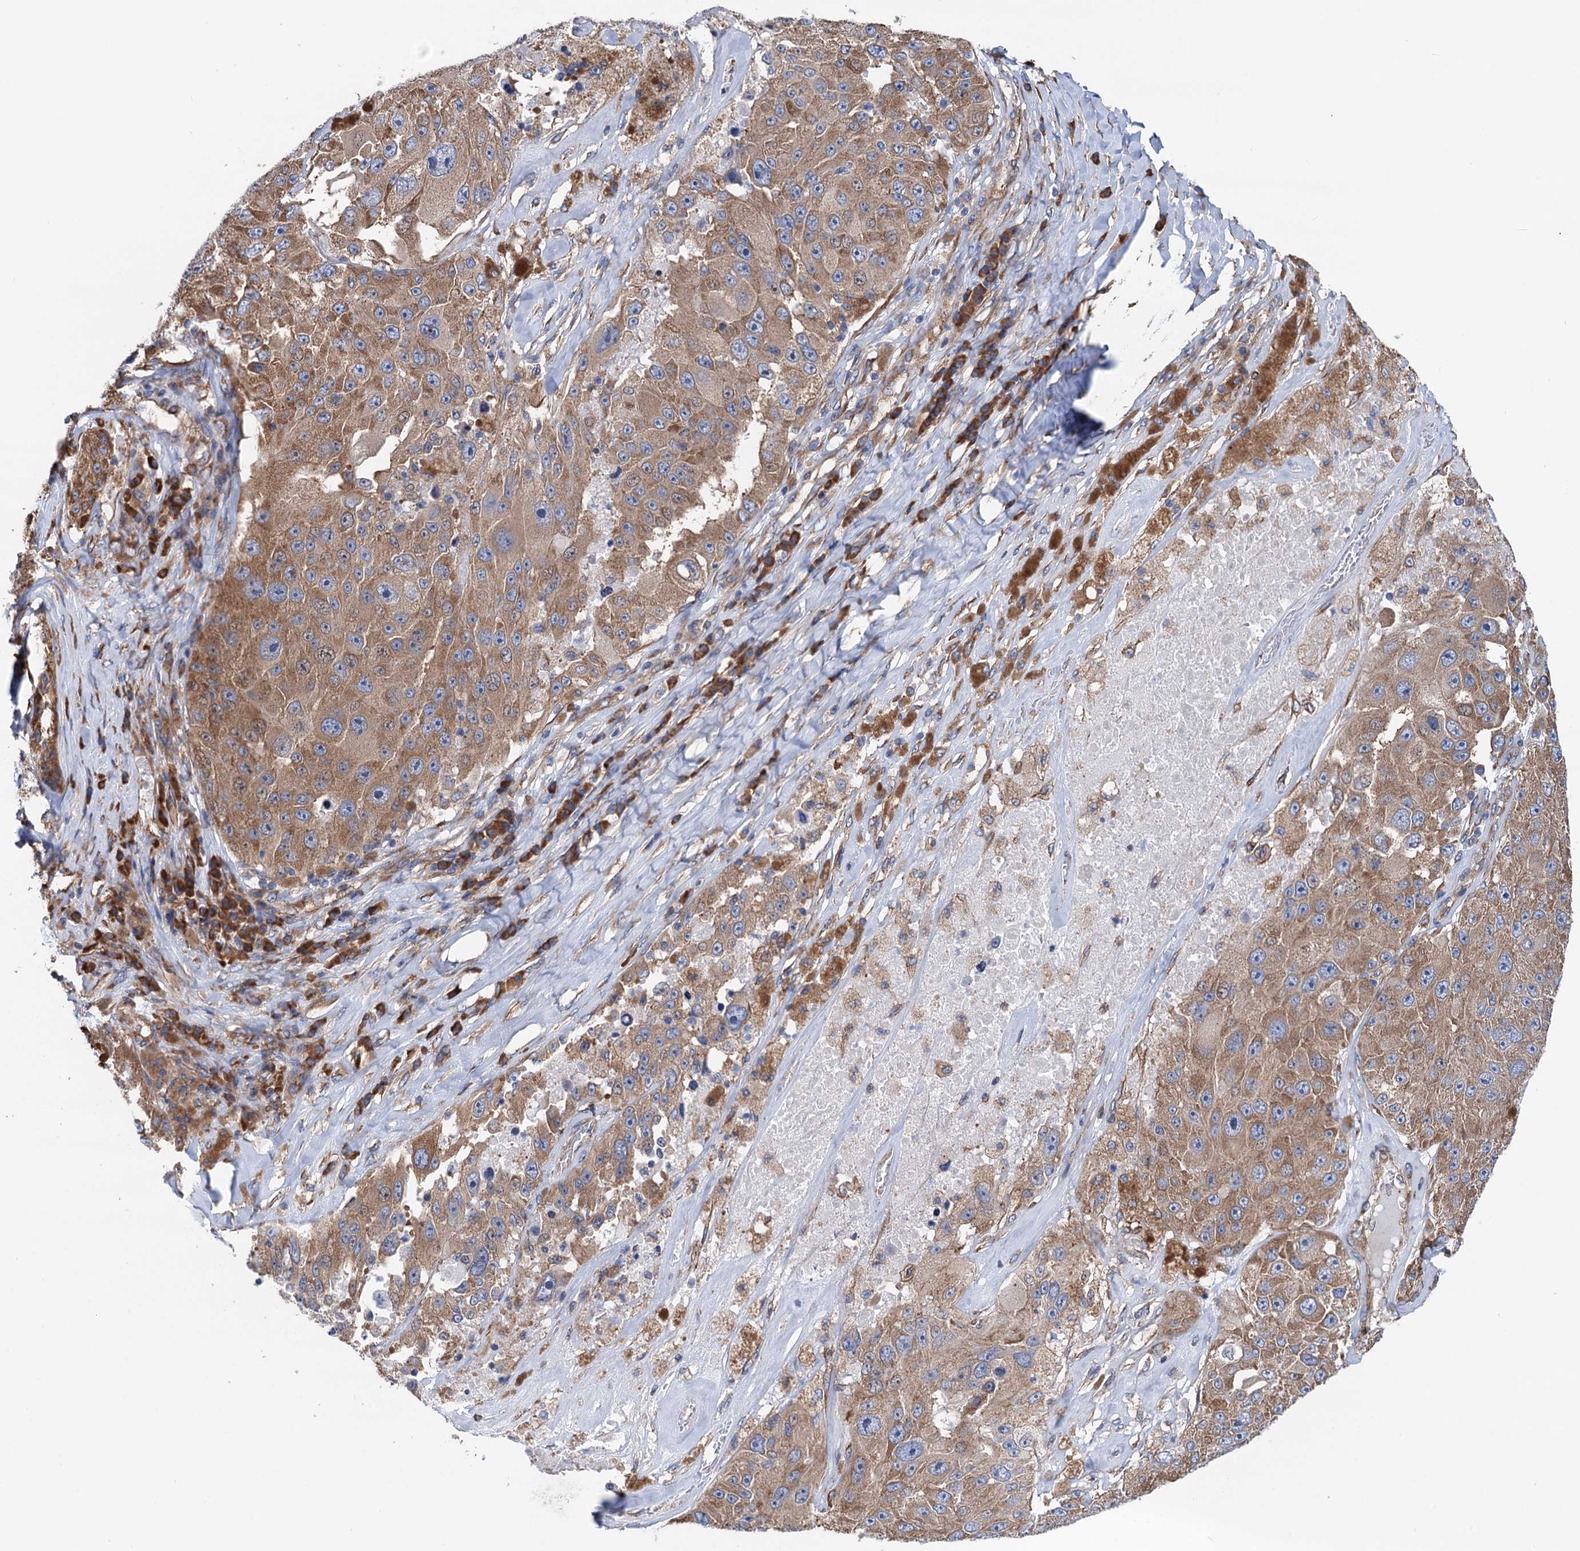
{"staining": {"intensity": "moderate", "quantity": ">75%", "location": "cytoplasmic/membranous"}, "tissue": "melanoma", "cell_type": "Tumor cells", "image_type": "cancer", "snomed": [{"axis": "morphology", "description": "Malignant melanoma, Metastatic site"}, {"axis": "topography", "description": "Lymph node"}], "caption": "Human malignant melanoma (metastatic site) stained with a brown dye reveals moderate cytoplasmic/membranous positive expression in approximately >75% of tumor cells.", "gene": "SLC12A7", "patient": {"sex": "male", "age": 62}}